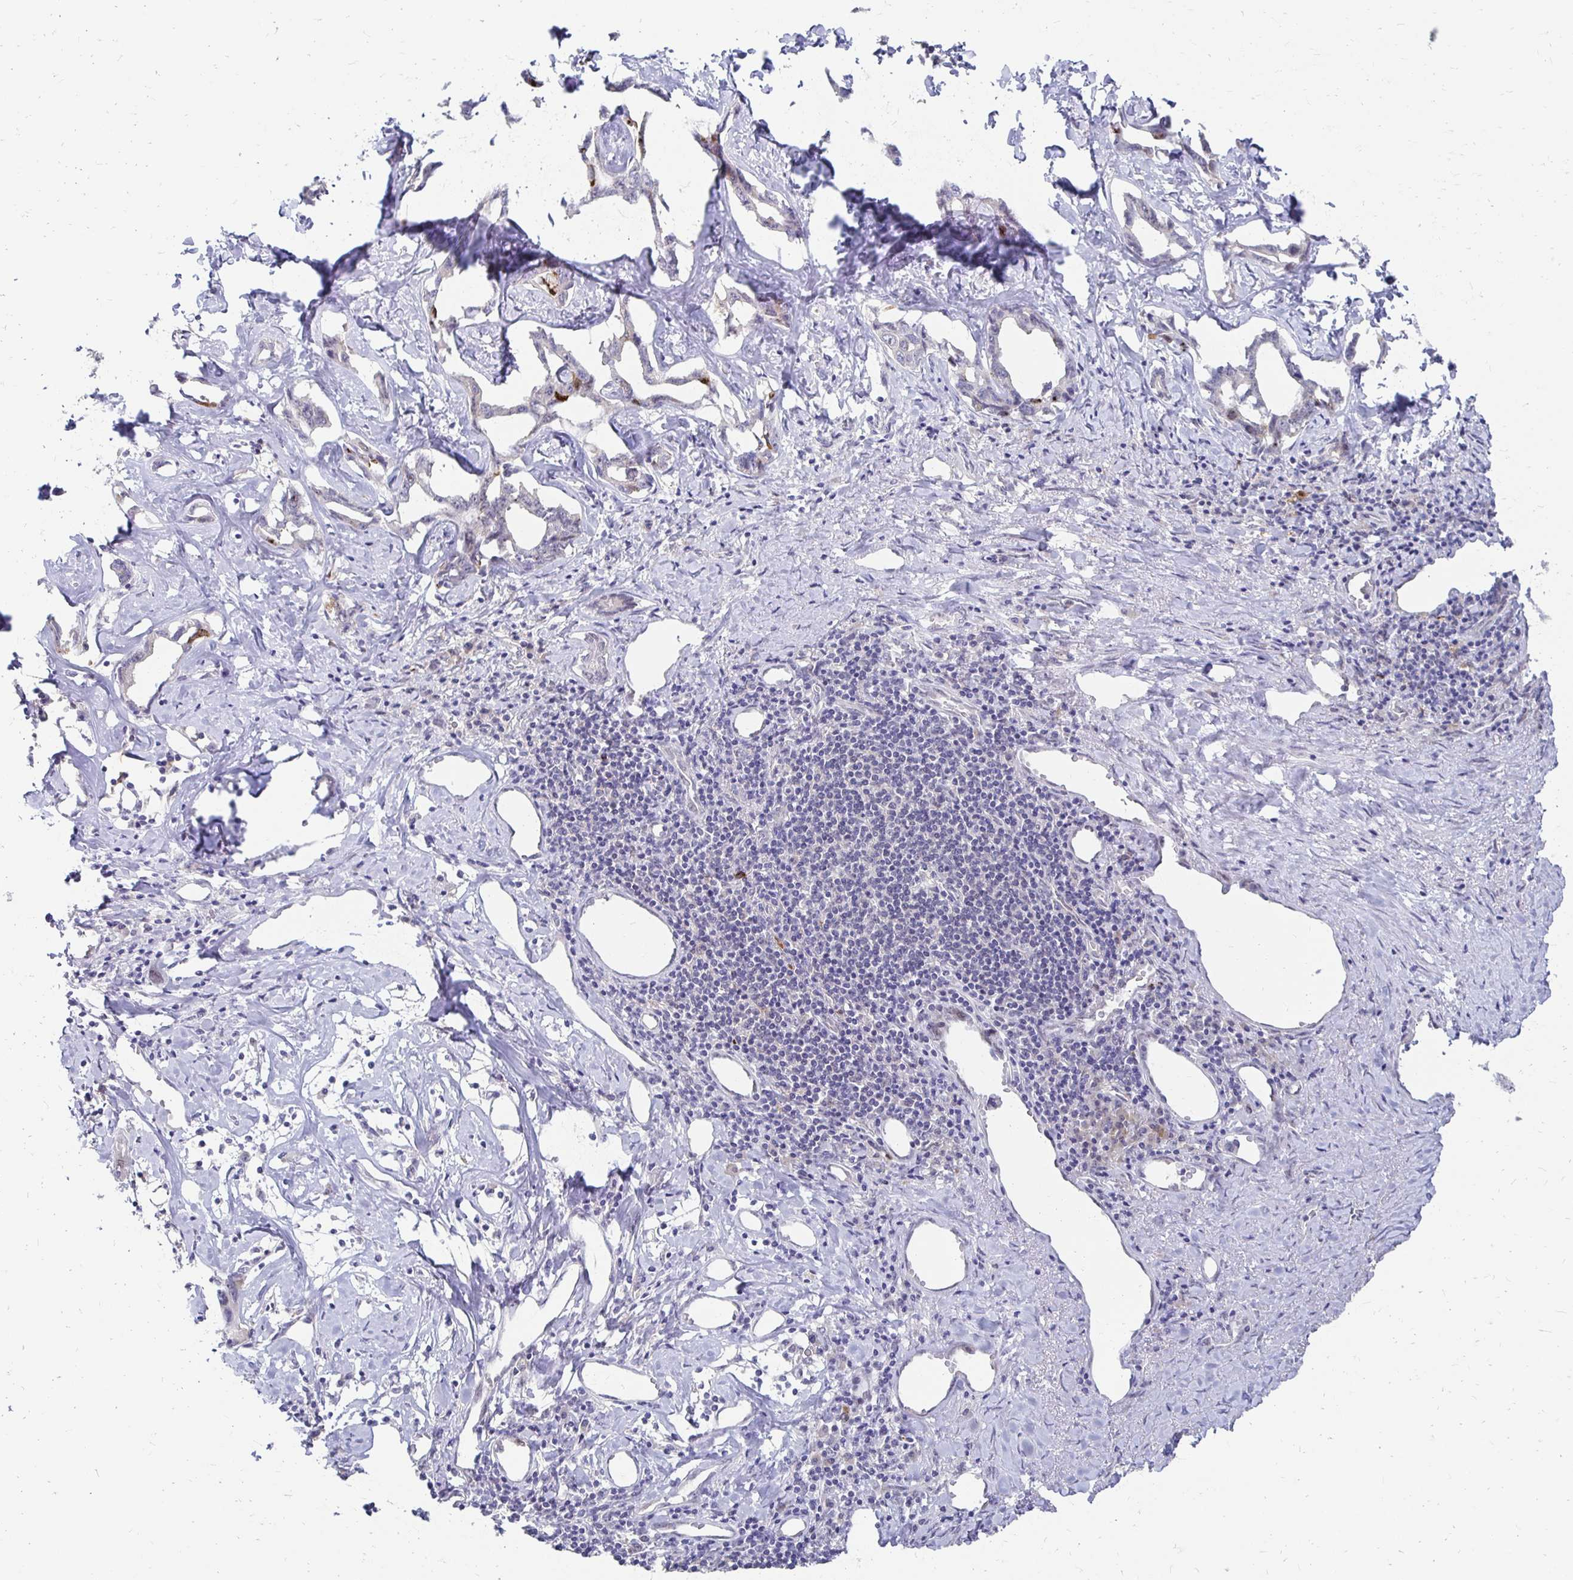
{"staining": {"intensity": "negative", "quantity": "none", "location": "none"}, "tissue": "liver cancer", "cell_type": "Tumor cells", "image_type": "cancer", "snomed": [{"axis": "morphology", "description": "Cholangiocarcinoma"}, {"axis": "topography", "description": "Liver"}], "caption": "DAB (3,3'-diaminobenzidine) immunohistochemical staining of cholangiocarcinoma (liver) demonstrates no significant positivity in tumor cells. (Immunohistochemistry (ihc), brightfield microscopy, high magnification).", "gene": "PADI2", "patient": {"sex": "male", "age": 59}}